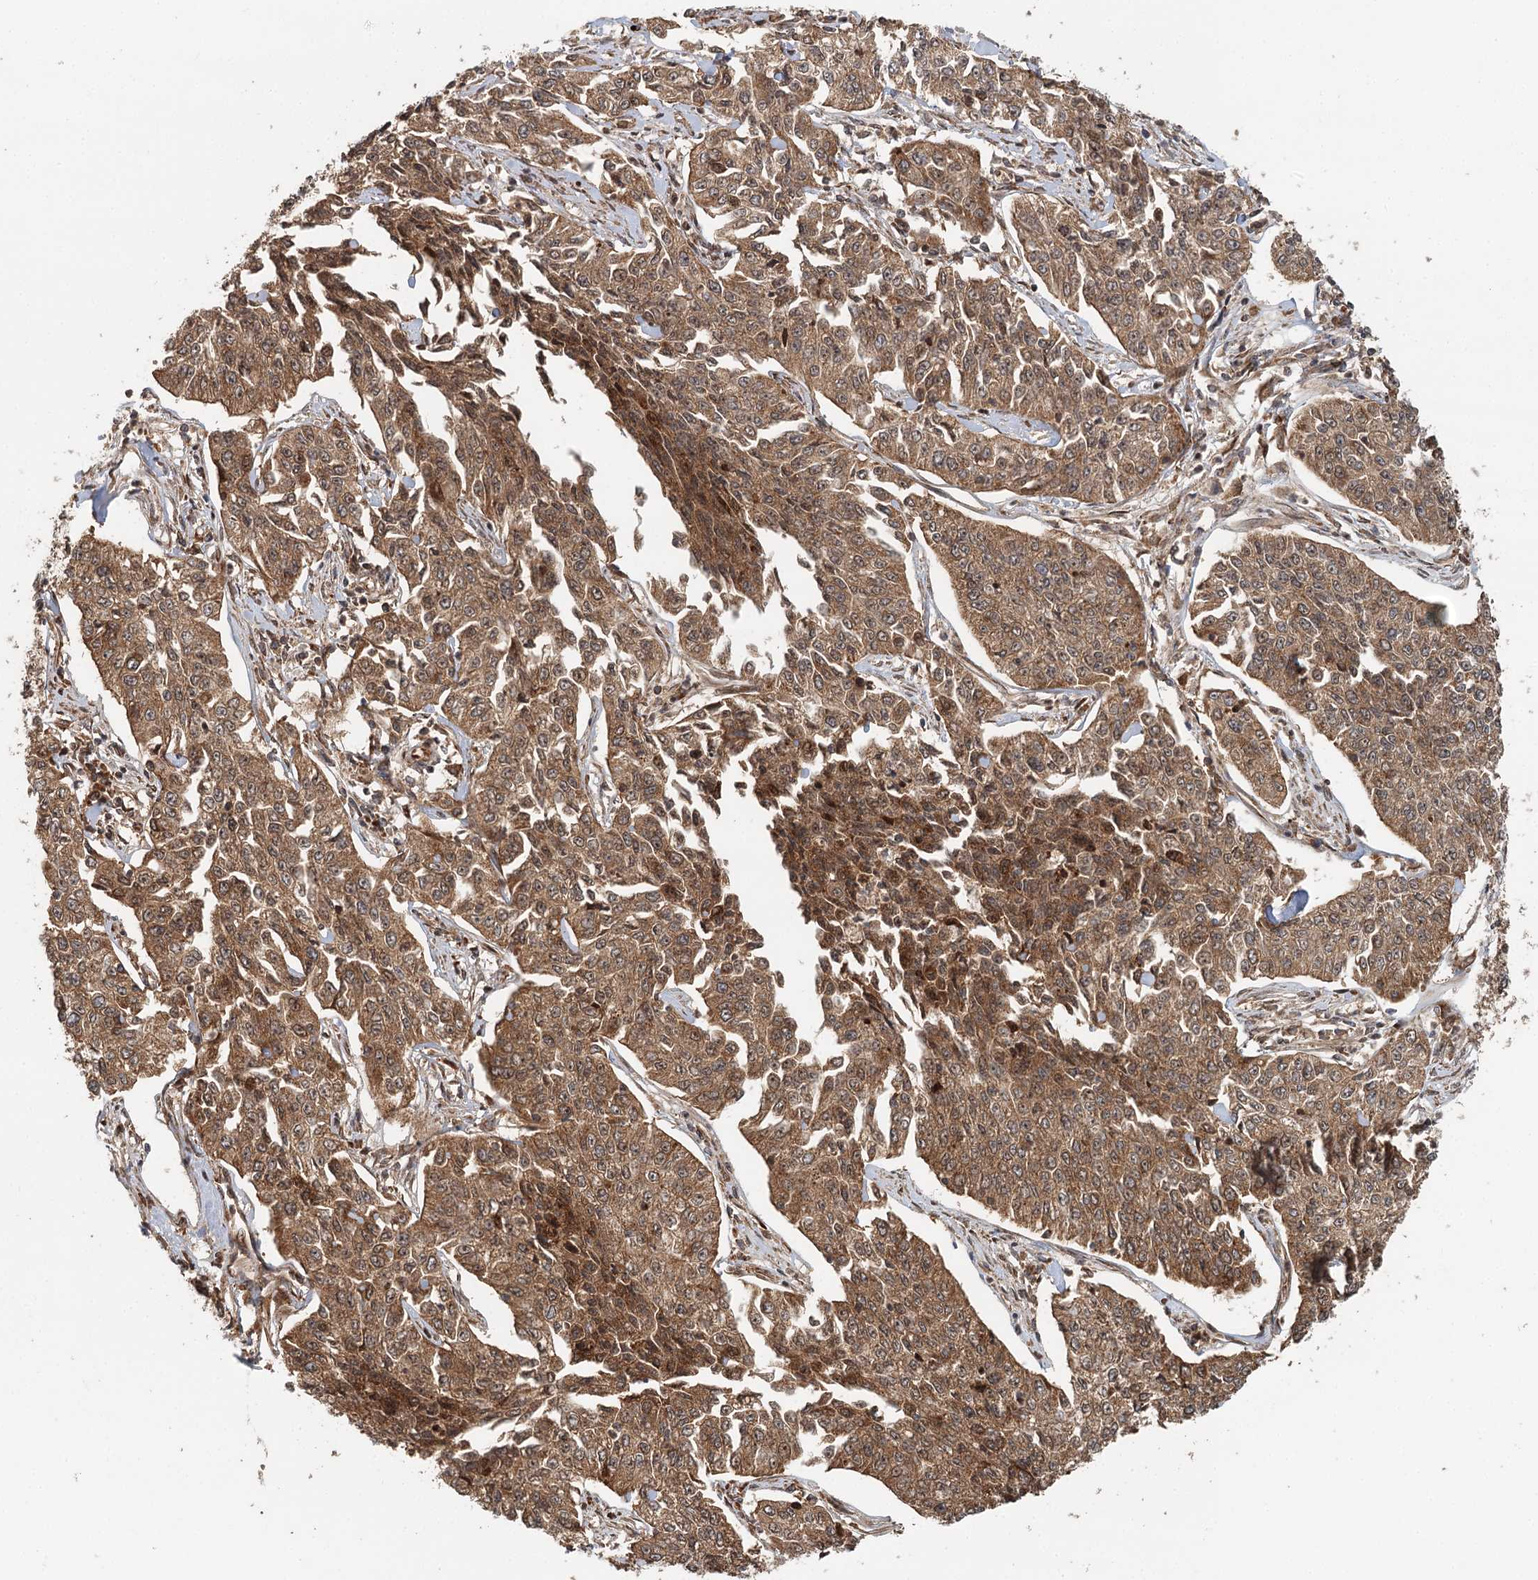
{"staining": {"intensity": "moderate", "quantity": ">75%", "location": "cytoplasmic/membranous"}, "tissue": "cervical cancer", "cell_type": "Tumor cells", "image_type": "cancer", "snomed": [{"axis": "morphology", "description": "Squamous cell carcinoma, NOS"}, {"axis": "topography", "description": "Cervix"}], "caption": "Brown immunohistochemical staining in cervical cancer demonstrates moderate cytoplasmic/membranous expression in approximately >75% of tumor cells.", "gene": "RNF111", "patient": {"sex": "female", "age": 35}}